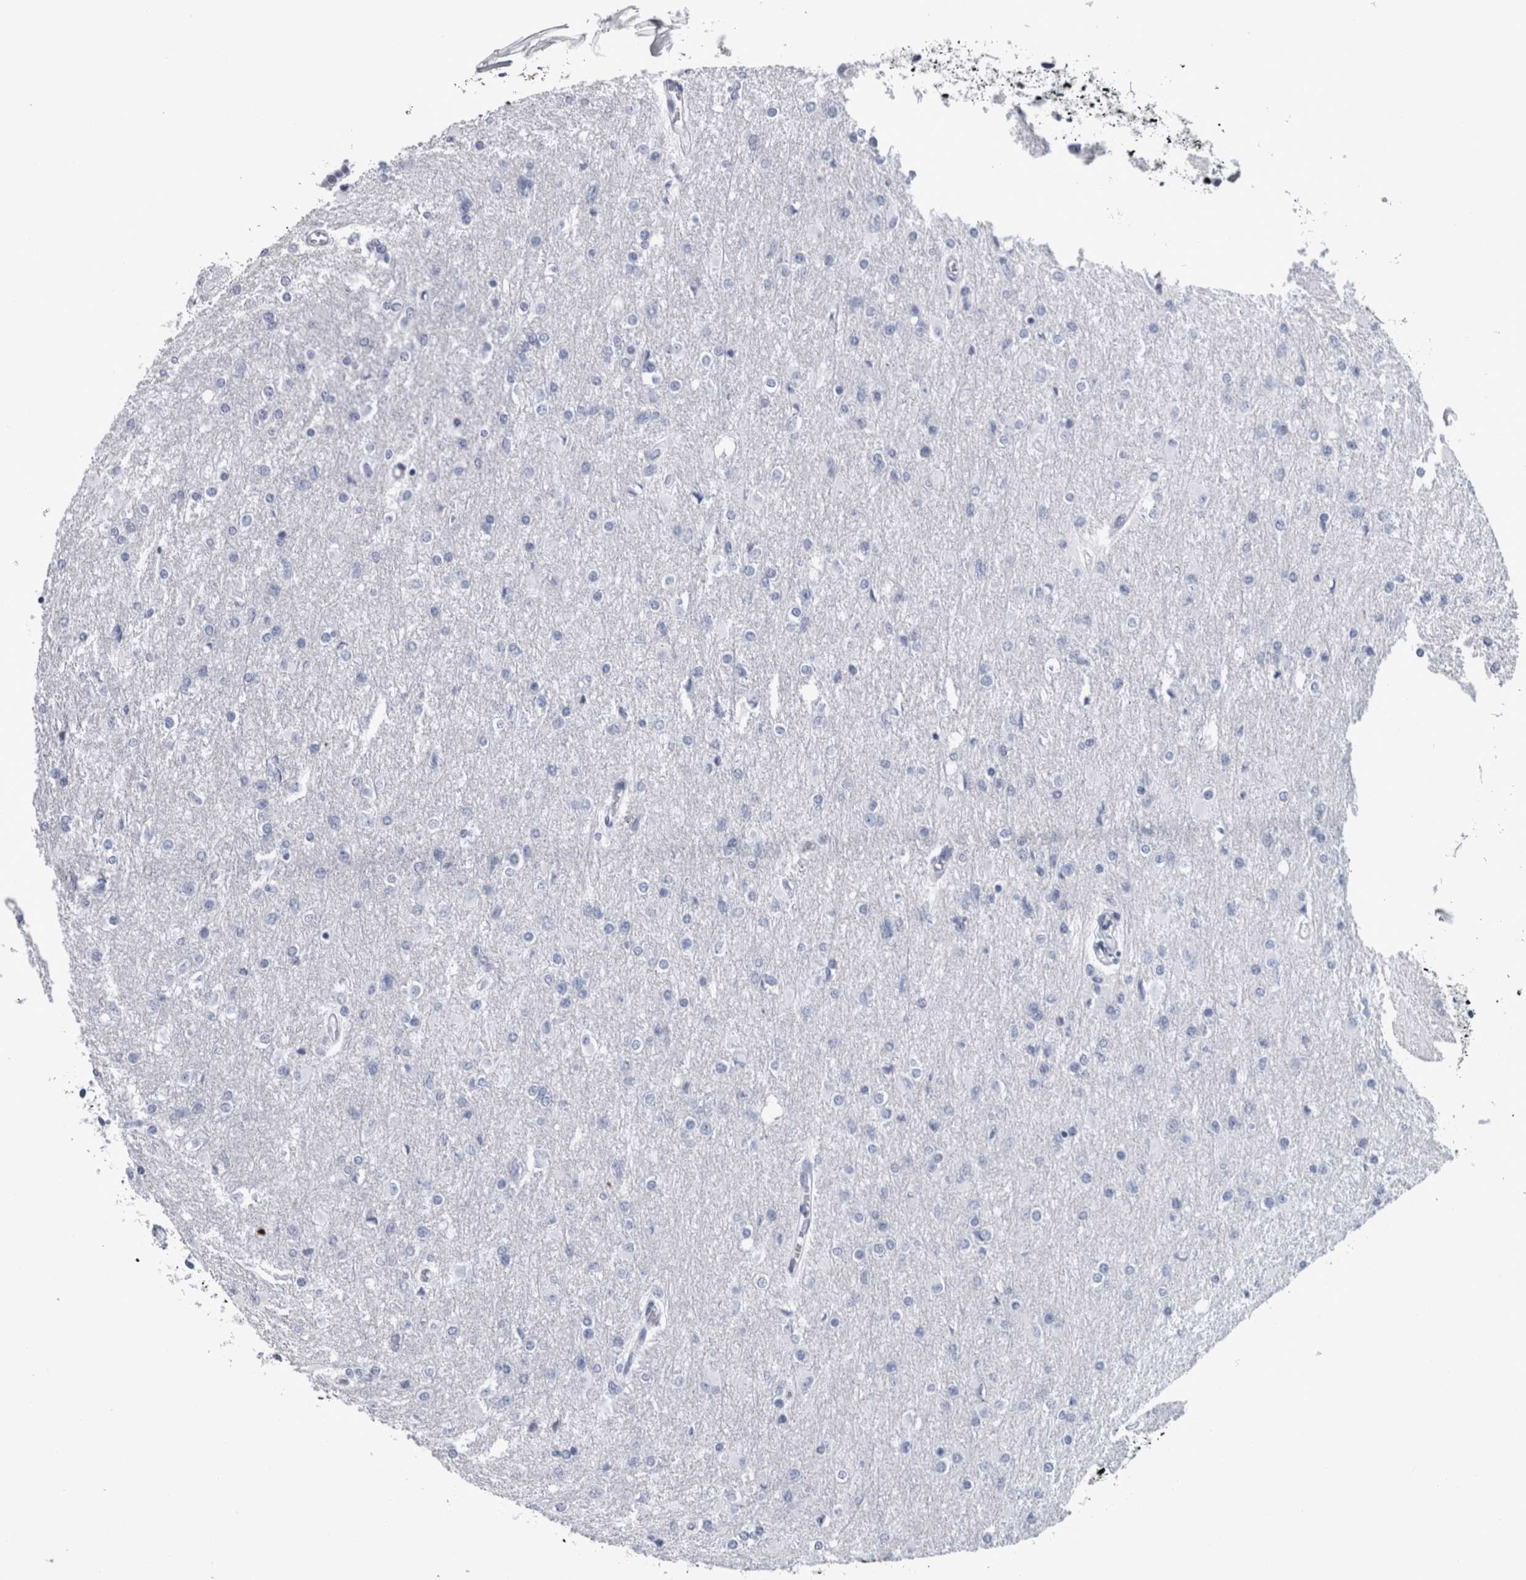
{"staining": {"intensity": "negative", "quantity": "none", "location": "none"}, "tissue": "glioma", "cell_type": "Tumor cells", "image_type": "cancer", "snomed": [{"axis": "morphology", "description": "Glioma, malignant, High grade"}, {"axis": "topography", "description": "Cerebral cortex"}], "caption": "The photomicrograph shows no significant staining in tumor cells of glioma.", "gene": "PAX5", "patient": {"sex": "female", "age": 36}}